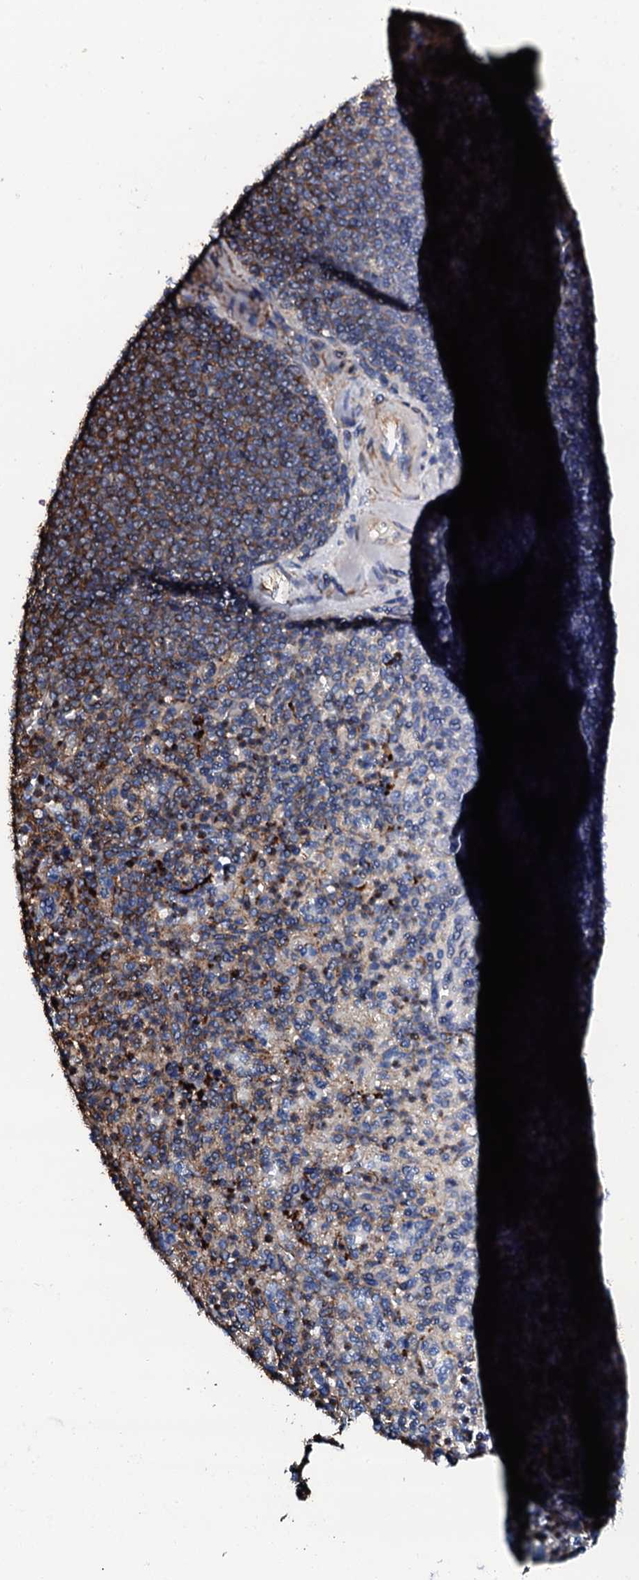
{"staining": {"intensity": "strong", "quantity": ">75%", "location": "cytoplasmic/membranous"}, "tissue": "spleen", "cell_type": "Cells in red pulp", "image_type": "normal", "snomed": [{"axis": "morphology", "description": "Normal tissue, NOS"}, {"axis": "topography", "description": "Spleen"}], "caption": "Spleen stained with DAB (3,3'-diaminobenzidine) immunohistochemistry (IHC) shows high levels of strong cytoplasmic/membranous expression in about >75% of cells in red pulp. (Stains: DAB in brown, nuclei in blue, Microscopy: brightfield microscopy at high magnification).", "gene": "INTS10", "patient": {"sex": "female", "age": 74}}